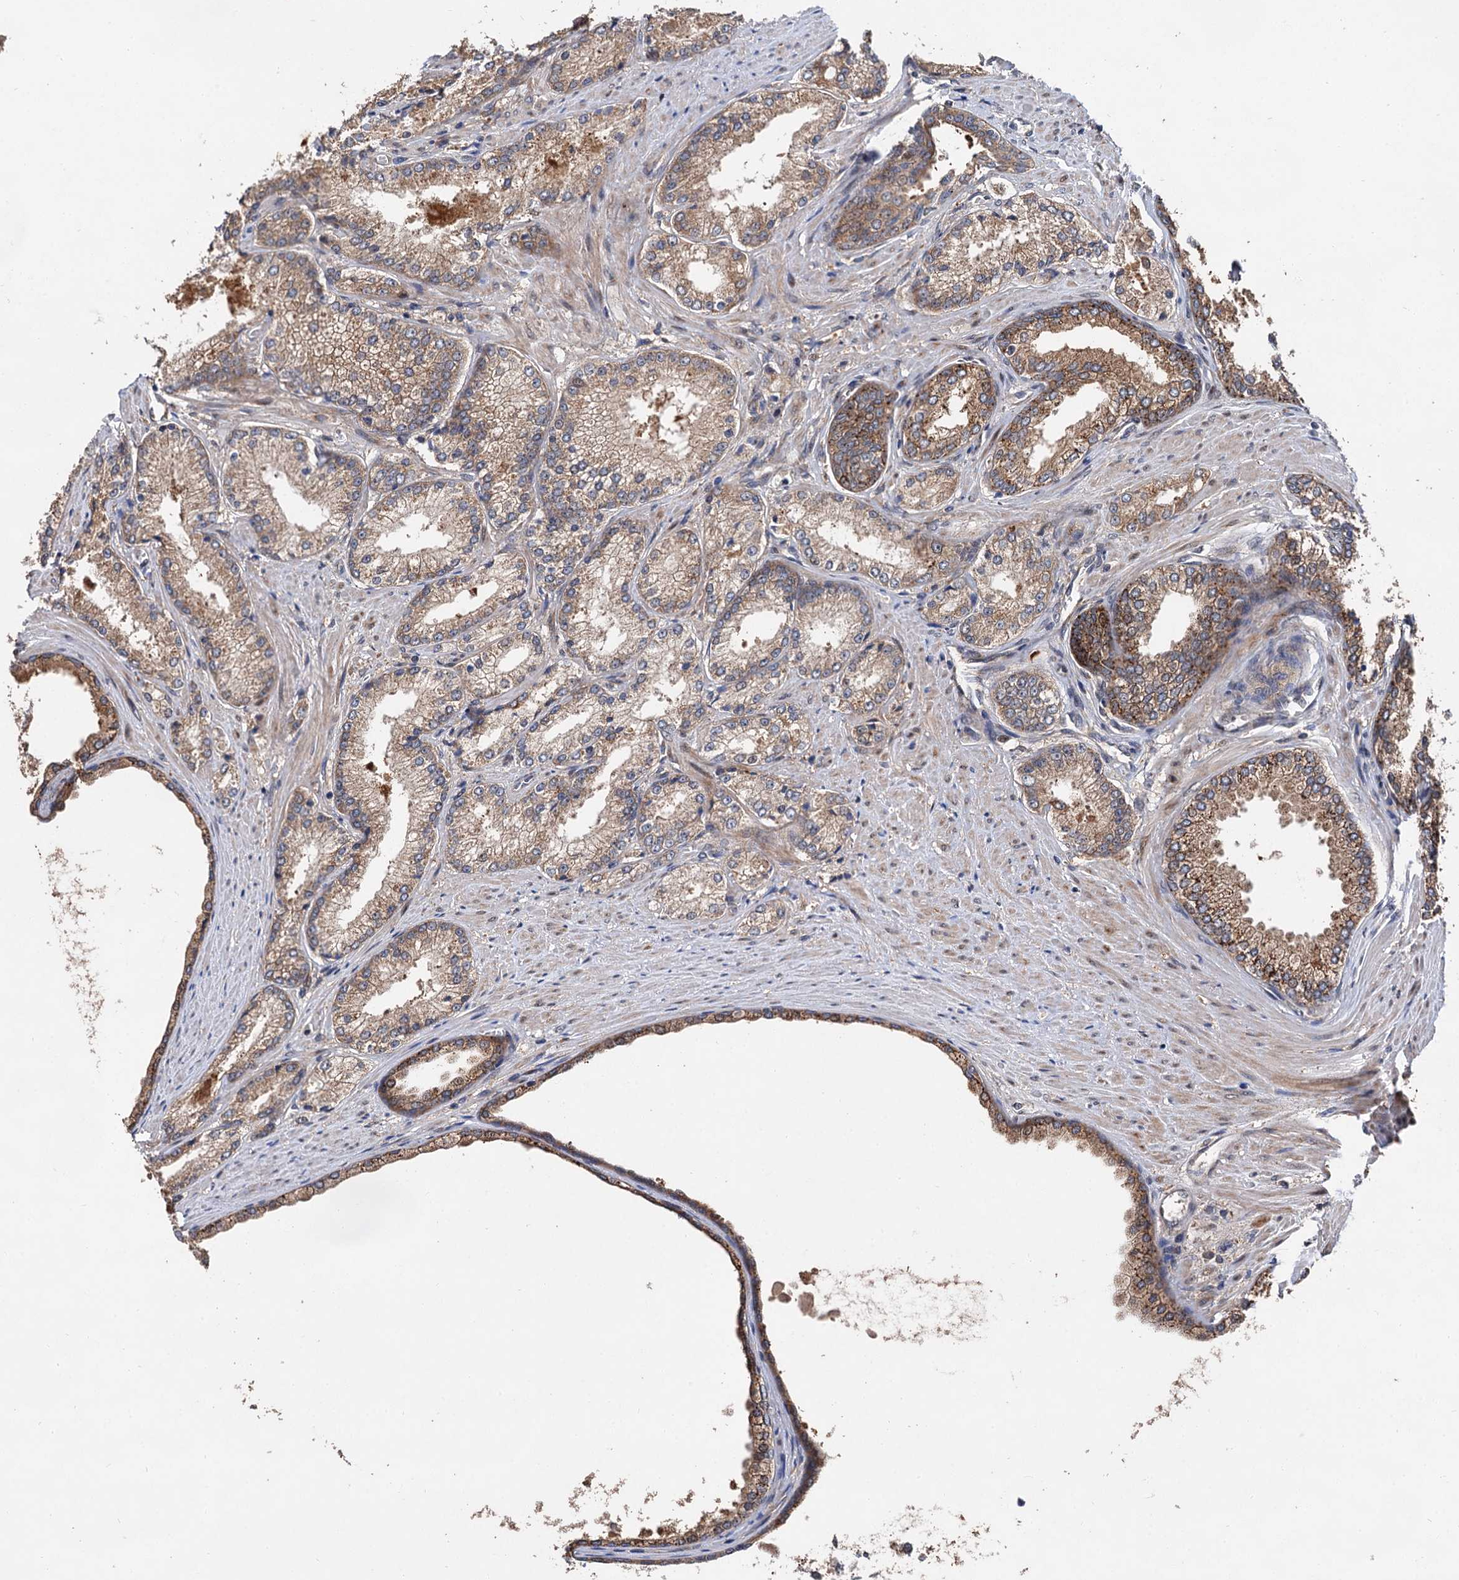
{"staining": {"intensity": "weak", "quantity": ">75%", "location": "cytoplasmic/membranous"}, "tissue": "prostate cancer", "cell_type": "Tumor cells", "image_type": "cancer", "snomed": [{"axis": "morphology", "description": "Adenocarcinoma, High grade"}, {"axis": "topography", "description": "Prostate"}], "caption": "High-grade adenocarcinoma (prostate) stained for a protein (brown) exhibits weak cytoplasmic/membranous positive staining in approximately >75% of tumor cells.", "gene": "NAA25", "patient": {"sex": "male", "age": 66}}